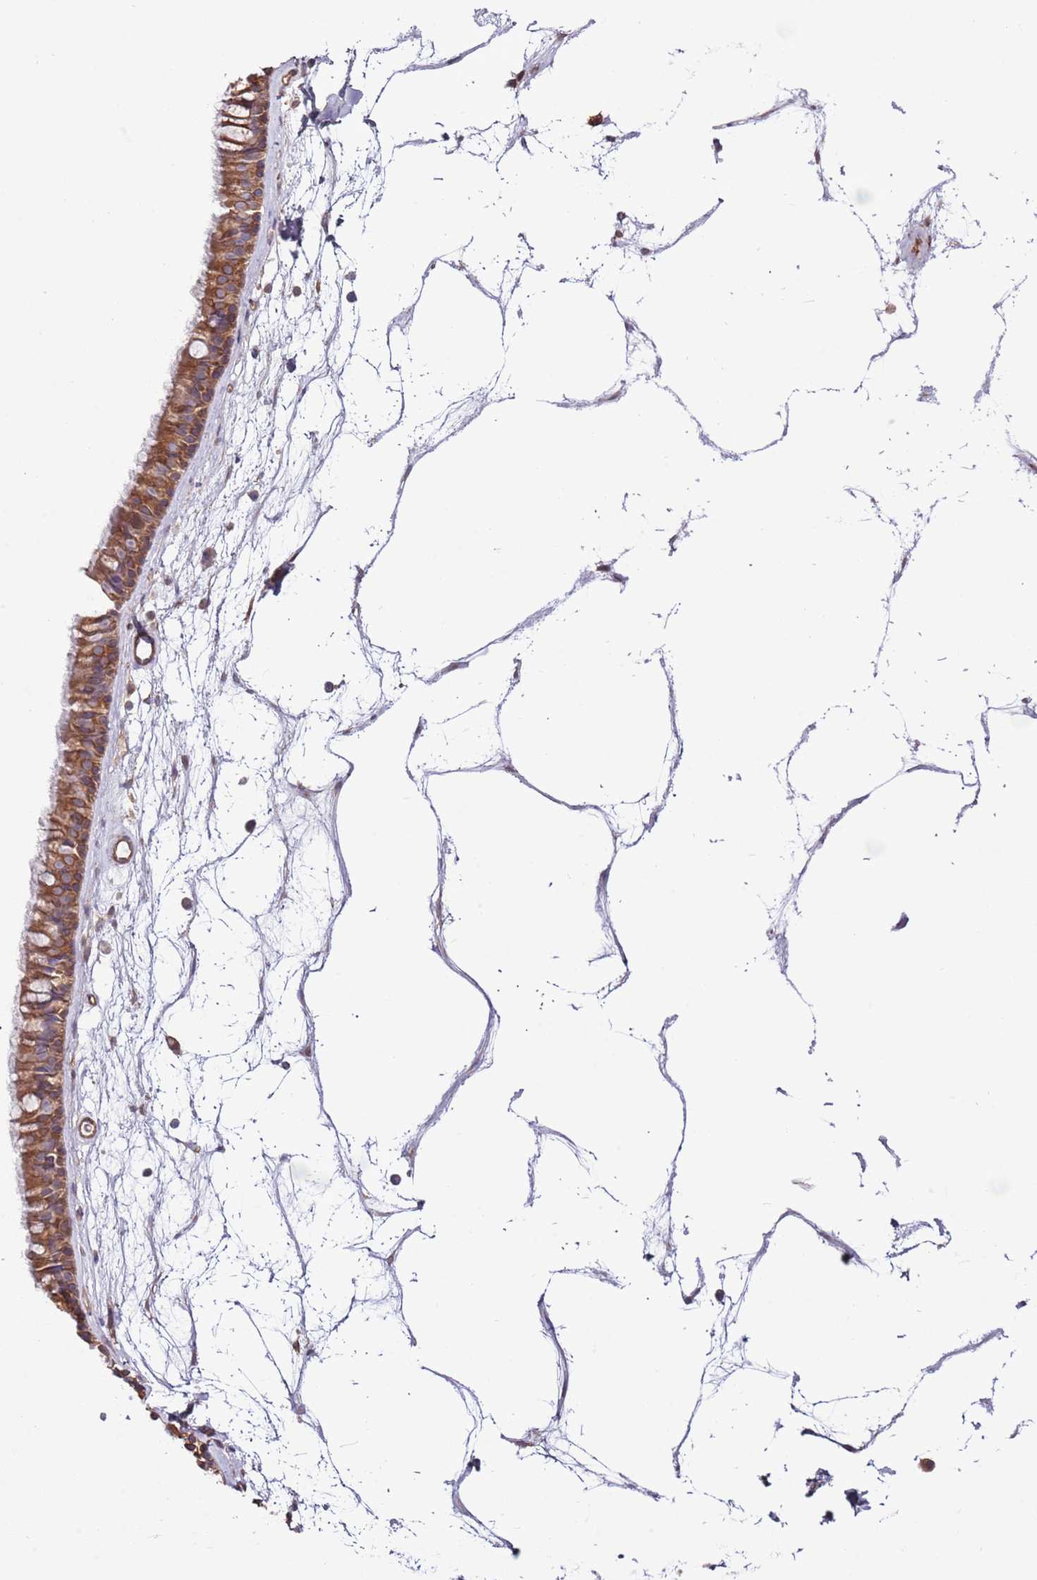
{"staining": {"intensity": "moderate", "quantity": ">75%", "location": "cytoplasmic/membranous"}, "tissue": "nasopharynx", "cell_type": "Respiratory epithelial cells", "image_type": "normal", "snomed": [{"axis": "morphology", "description": "Normal tissue, NOS"}, {"axis": "topography", "description": "Nasopharynx"}], "caption": "Protein staining of normal nasopharynx reveals moderate cytoplasmic/membranous positivity in approximately >75% of respiratory epithelial cells.", "gene": "LPIN2", "patient": {"sex": "male", "age": 64}}